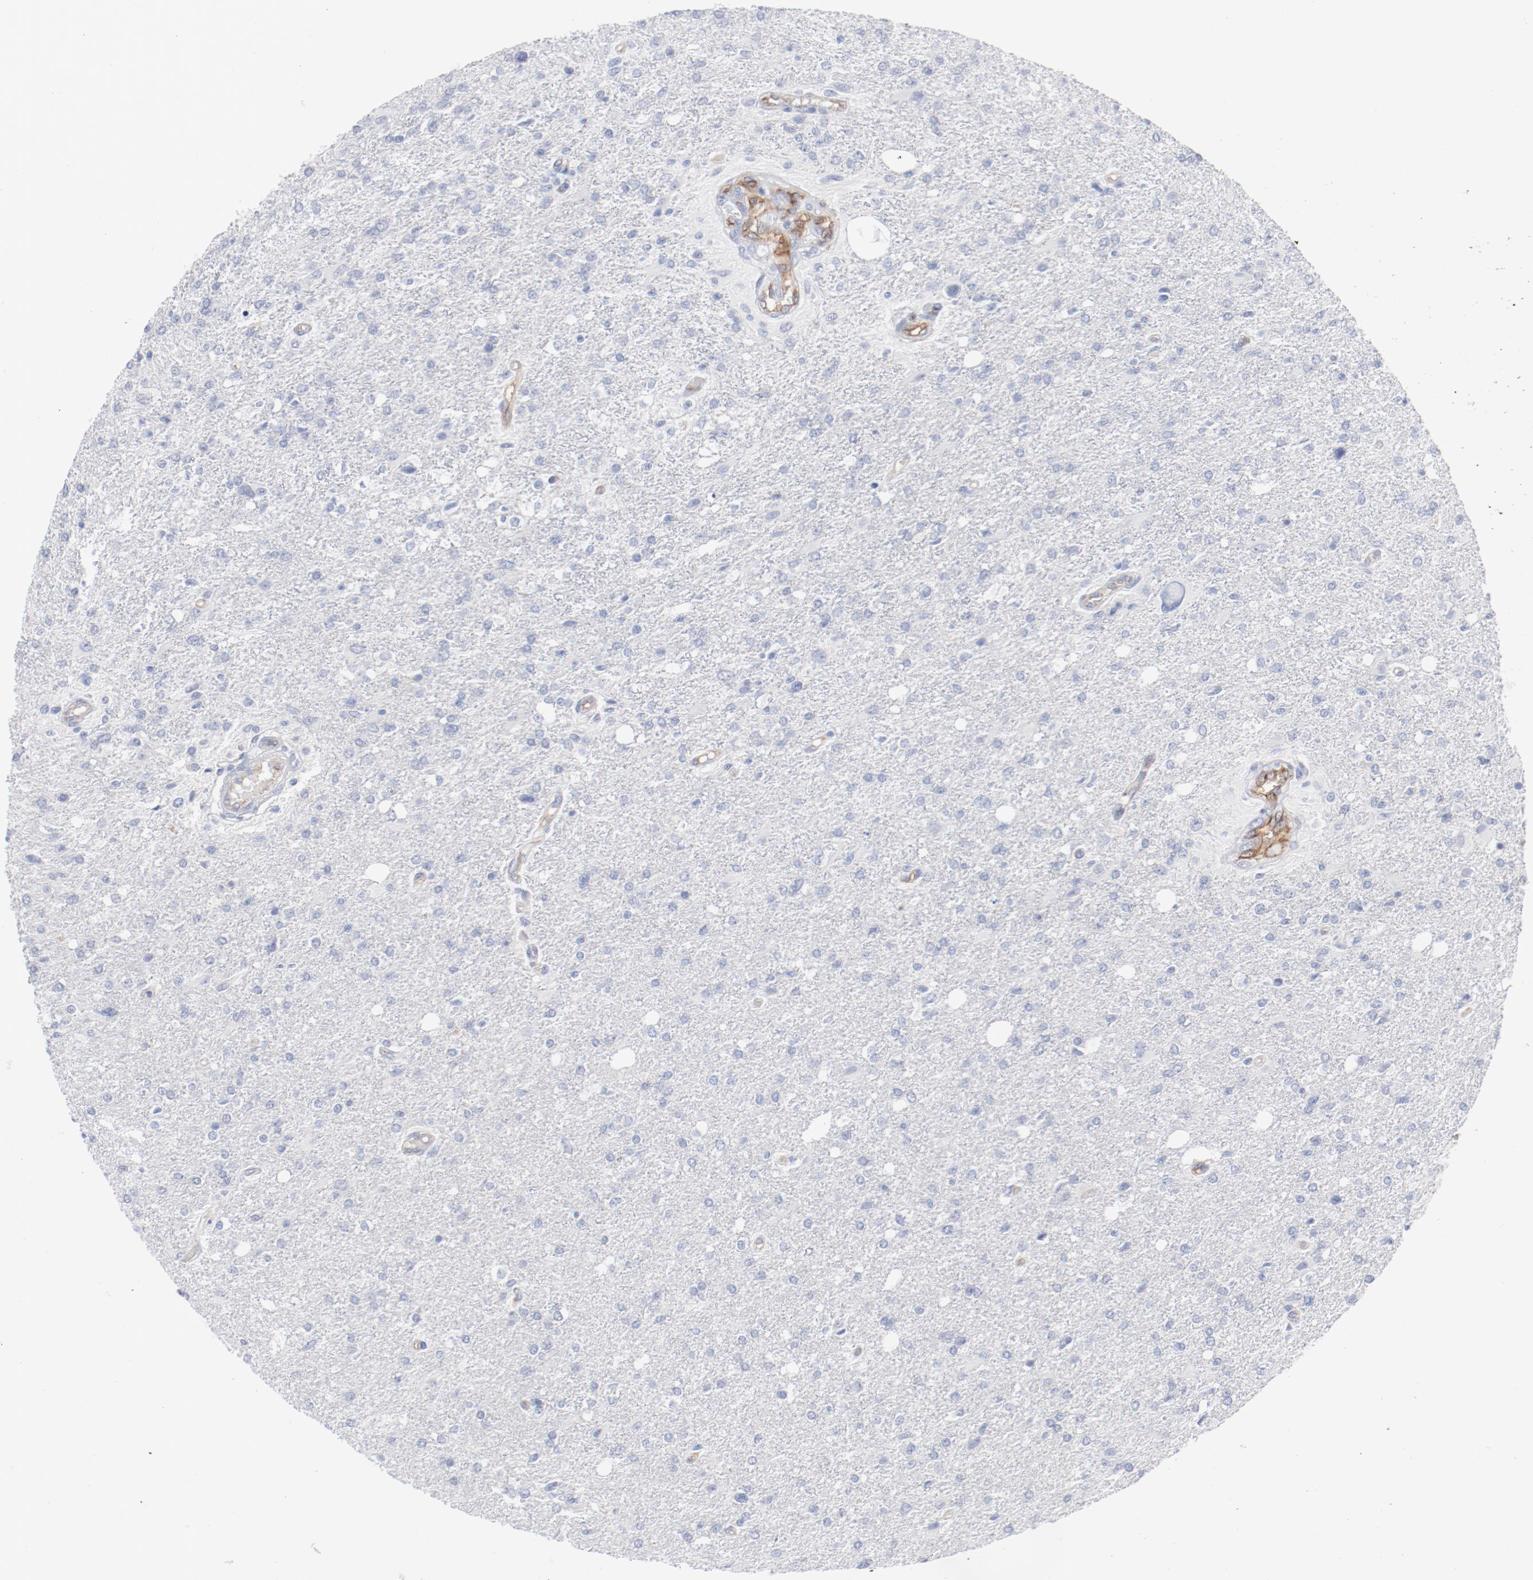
{"staining": {"intensity": "negative", "quantity": "none", "location": "none"}, "tissue": "glioma", "cell_type": "Tumor cells", "image_type": "cancer", "snomed": [{"axis": "morphology", "description": "Glioma, malignant, High grade"}, {"axis": "topography", "description": "Cerebral cortex"}], "caption": "Human glioma stained for a protein using immunohistochemistry (IHC) displays no staining in tumor cells.", "gene": "SHANK3", "patient": {"sex": "male", "age": 76}}